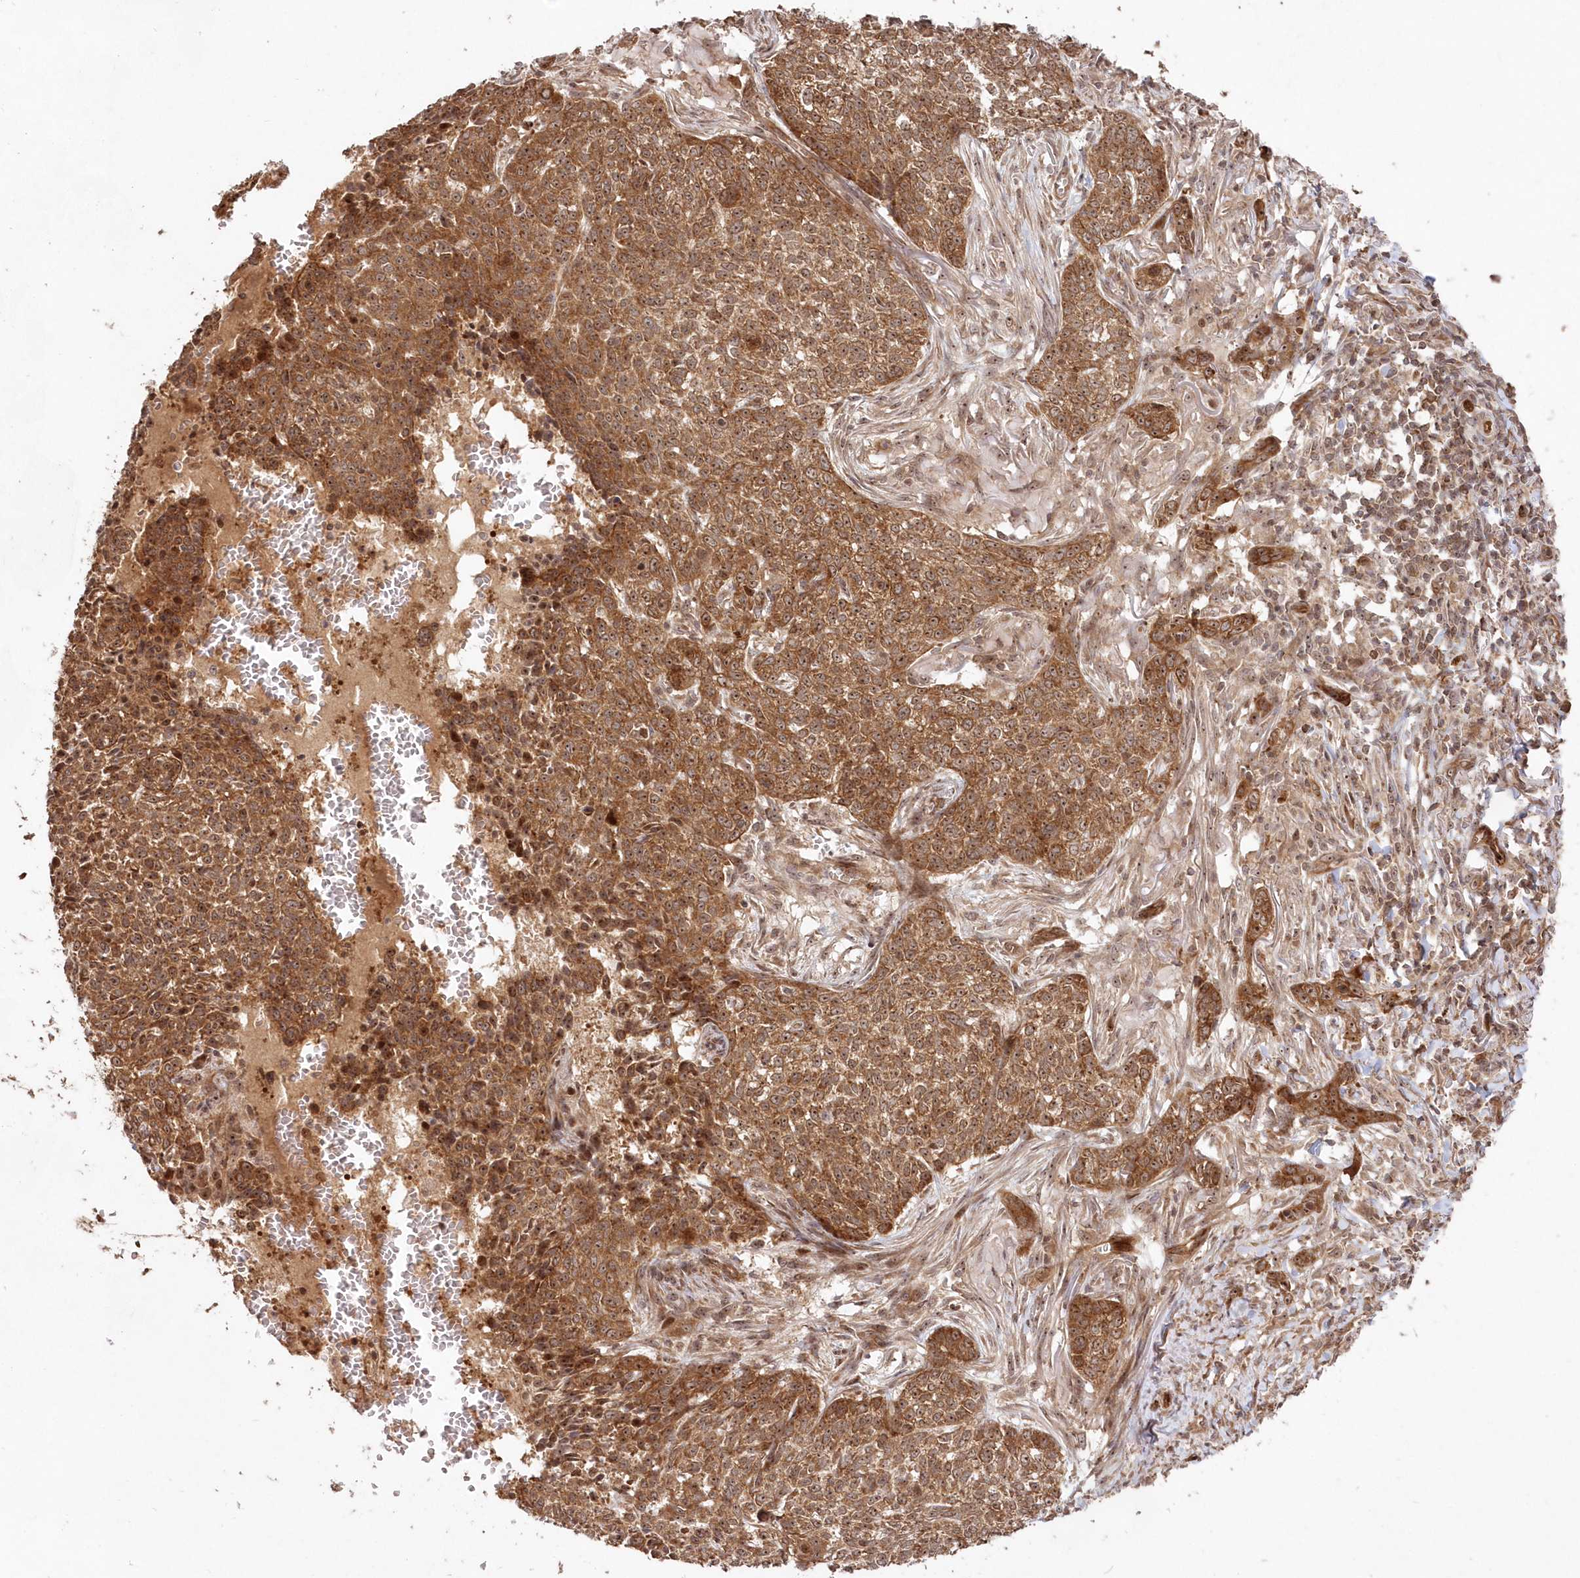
{"staining": {"intensity": "moderate", "quantity": ">75%", "location": "cytoplasmic/membranous,nuclear"}, "tissue": "skin cancer", "cell_type": "Tumor cells", "image_type": "cancer", "snomed": [{"axis": "morphology", "description": "Basal cell carcinoma"}, {"axis": "topography", "description": "Skin"}], "caption": "Skin cancer (basal cell carcinoma) stained with immunohistochemistry demonstrates moderate cytoplasmic/membranous and nuclear positivity in about >75% of tumor cells. Nuclei are stained in blue.", "gene": "SERINC1", "patient": {"sex": "male", "age": 85}}